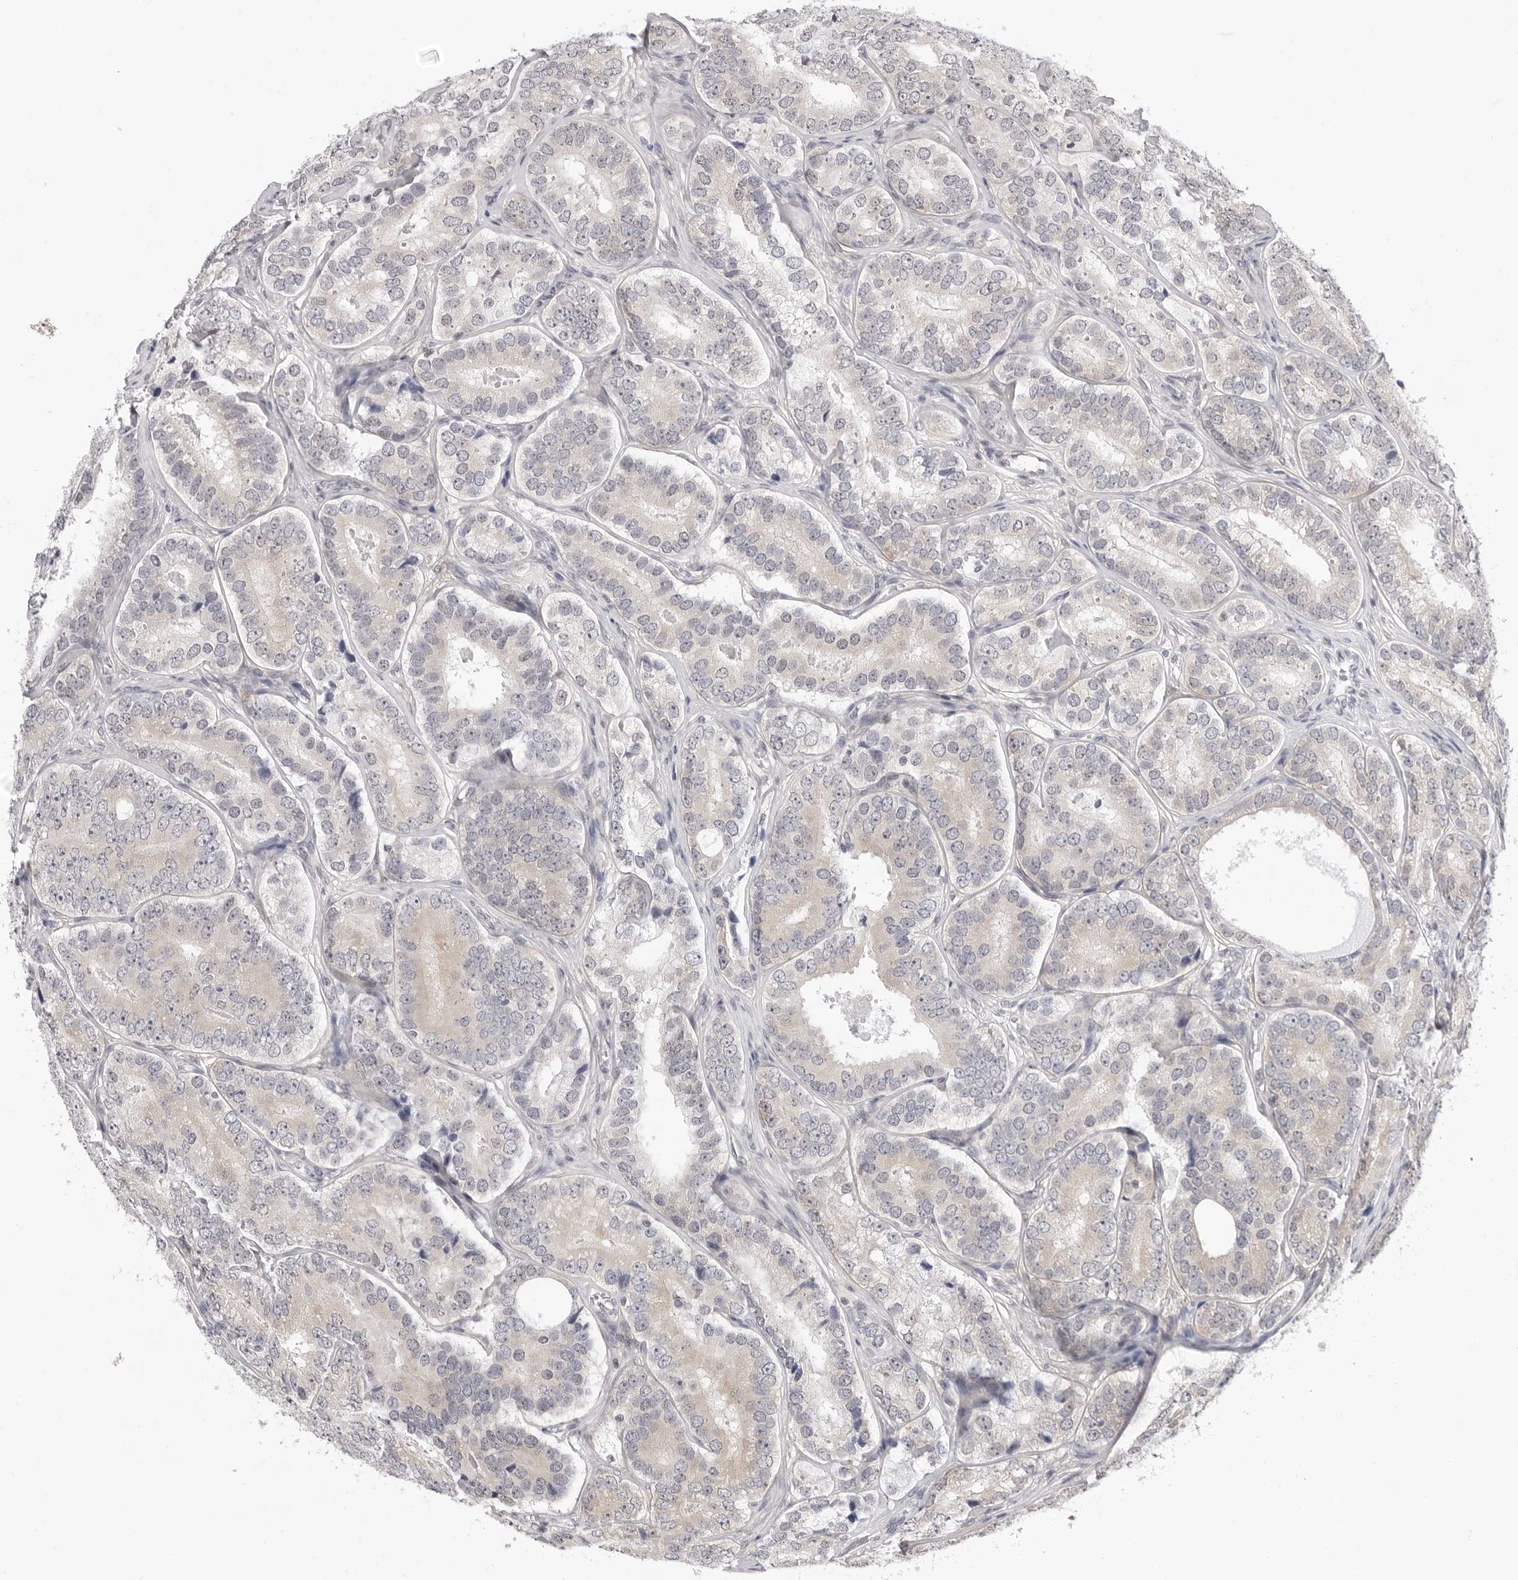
{"staining": {"intensity": "negative", "quantity": "none", "location": "none"}, "tissue": "prostate cancer", "cell_type": "Tumor cells", "image_type": "cancer", "snomed": [{"axis": "morphology", "description": "Adenocarcinoma, High grade"}, {"axis": "topography", "description": "Prostate"}], "caption": "Micrograph shows no significant protein staining in tumor cells of prostate cancer (adenocarcinoma (high-grade)).", "gene": "PPP2R5C", "patient": {"sex": "male", "age": 56}}